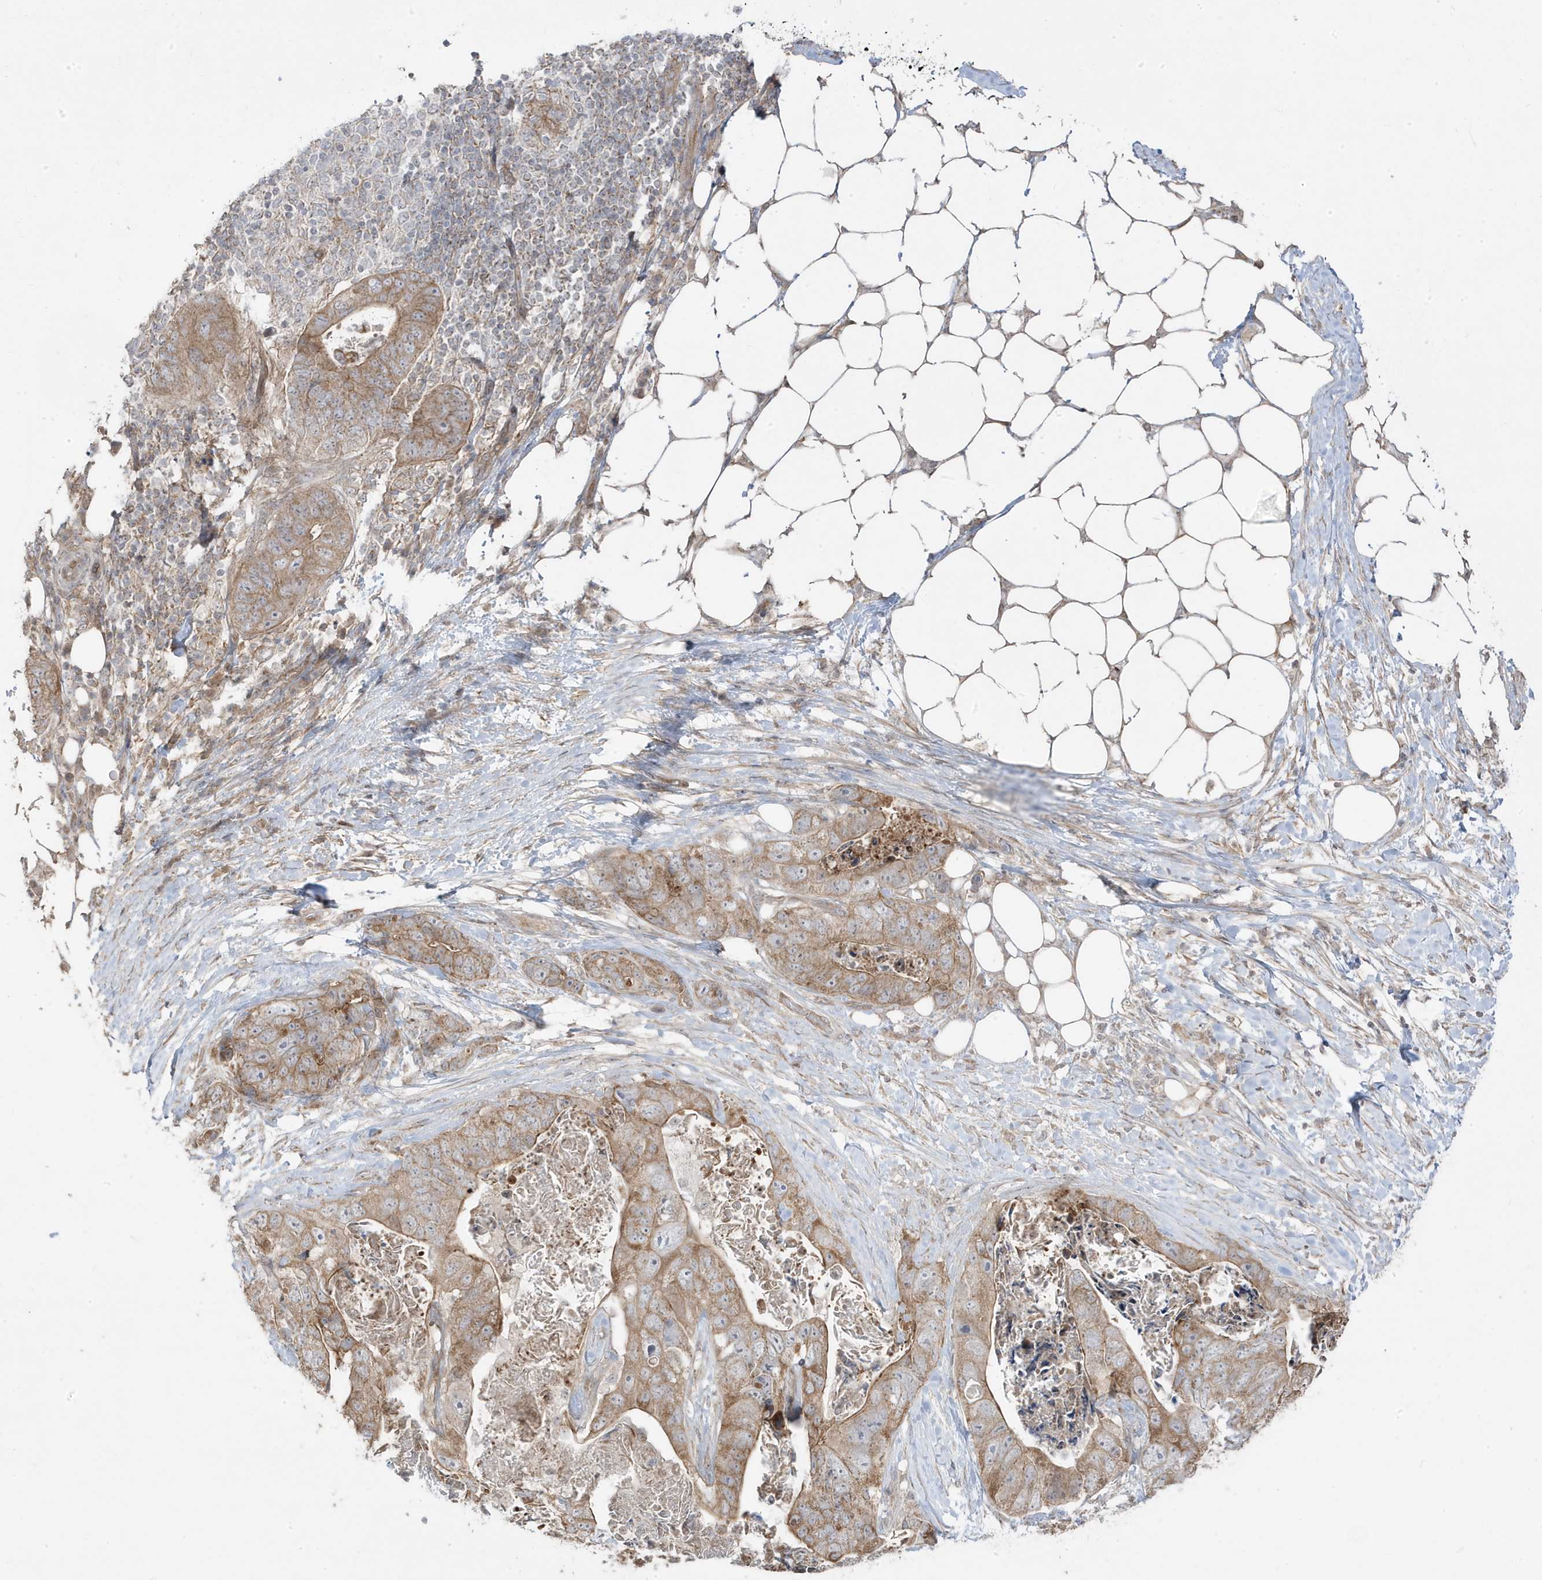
{"staining": {"intensity": "moderate", "quantity": ">75%", "location": "cytoplasmic/membranous"}, "tissue": "stomach cancer", "cell_type": "Tumor cells", "image_type": "cancer", "snomed": [{"axis": "morphology", "description": "Adenocarcinoma, NOS"}, {"axis": "topography", "description": "Stomach"}], "caption": "Immunohistochemical staining of stomach cancer (adenocarcinoma) reveals medium levels of moderate cytoplasmic/membranous protein staining in about >75% of tumor cells. Using DAB (3,3'-diaminobenzidine) (brown) and hematoxylin (blue) stains, captured at high magnification using brightfield microscopy.", "gene": "DNAJC12", "patient": {"sex": "female", "age": 89}}